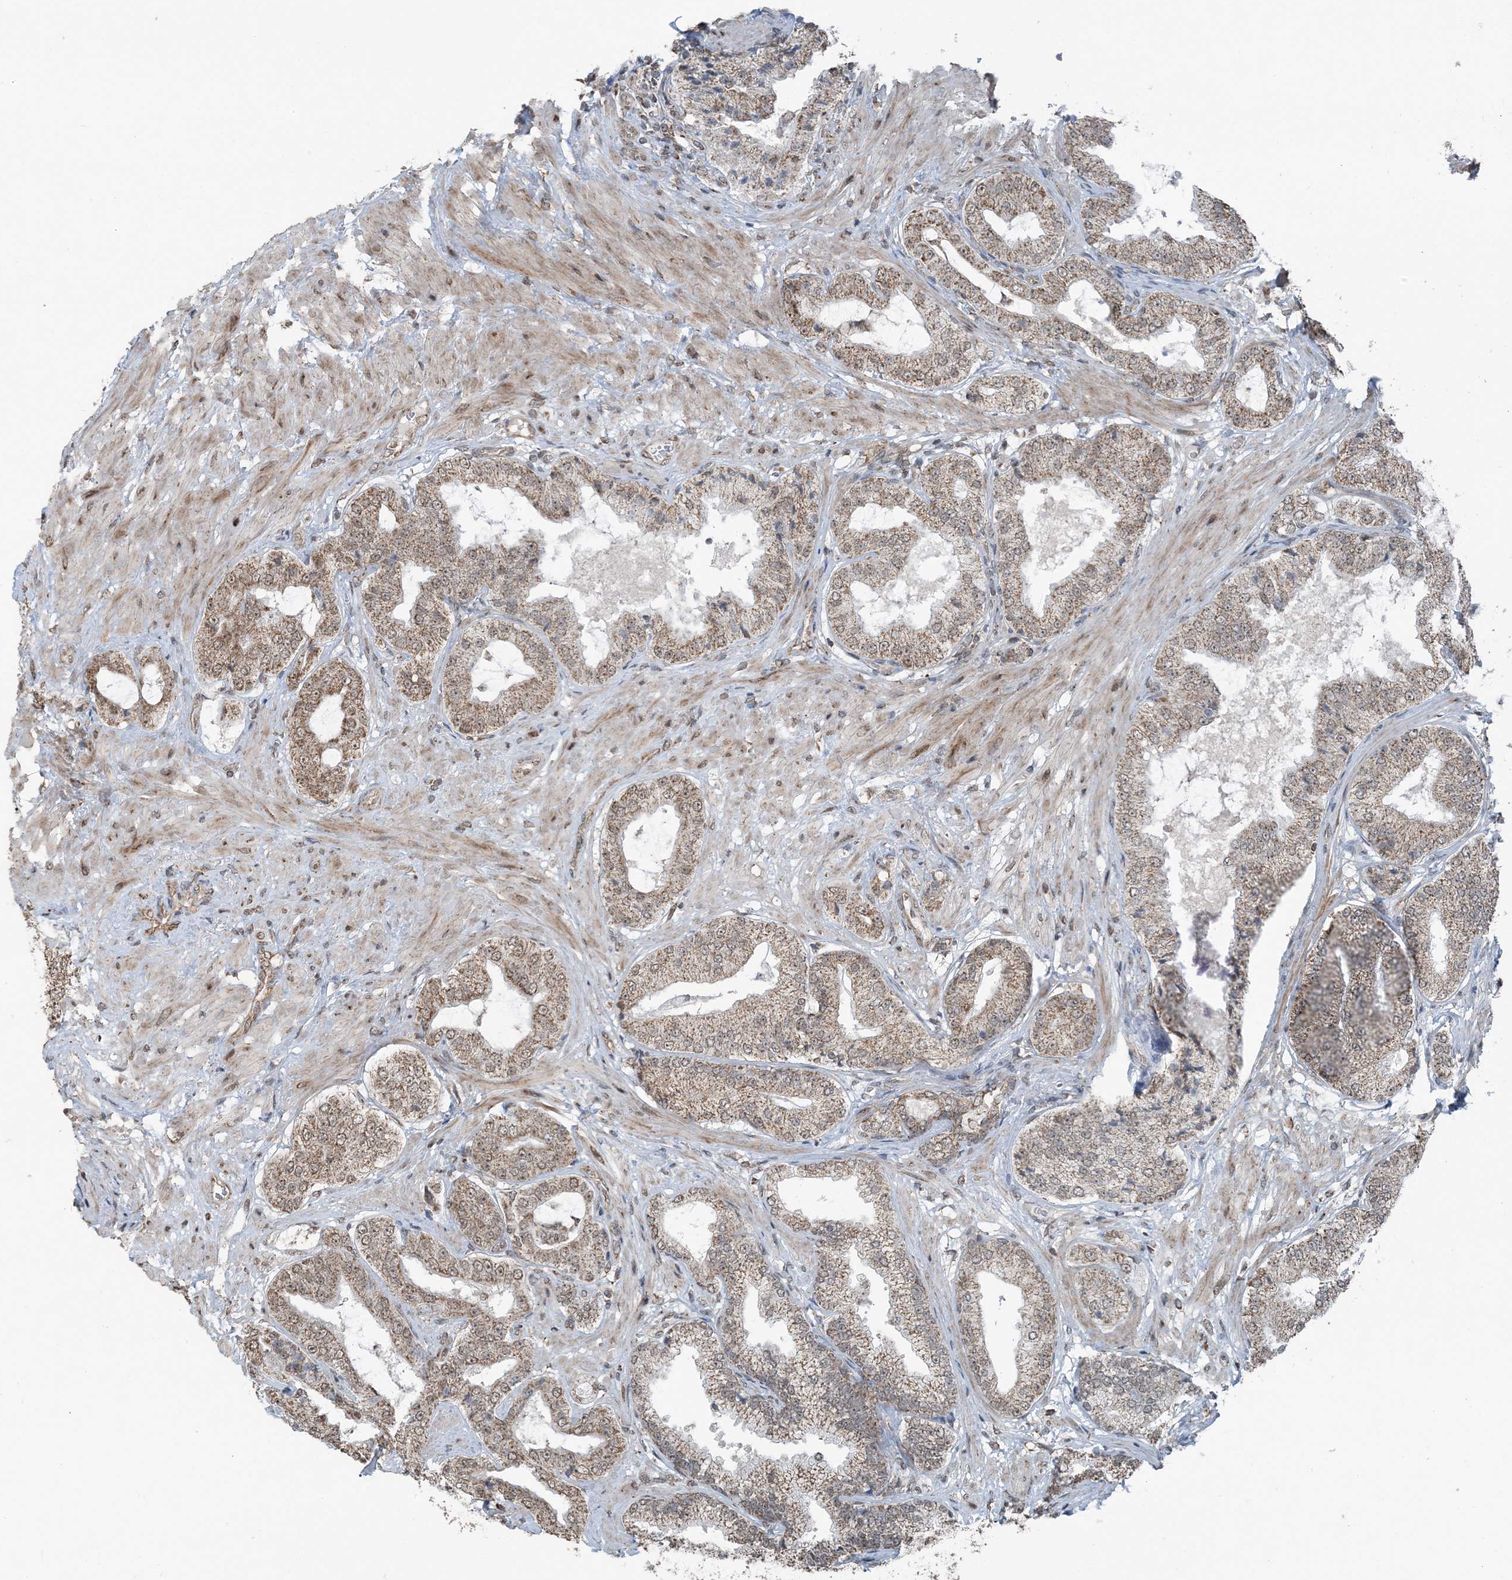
{"staining": {"intensity": "moderate", "quantity": ">75%", "location": "cytoplasmic/membranous"}, "tissue": "prostate cancer", "cell_type": "Tumor cells", "image_type": "cancer", "snomed": [{"axis": "morphology", "description": "Adenocarcinoma, Low grade"}, {"axis": "topography", "description": "Prostate"}], "caption": "There is medium levels of moderate cytoplasmic/membranous positivity in tumor cells of prostate cancer, as demonstrated by immunohistochemical staining (brown color).", "gene": "PILRB", "patient": {"sex": "male", "age": 63}}